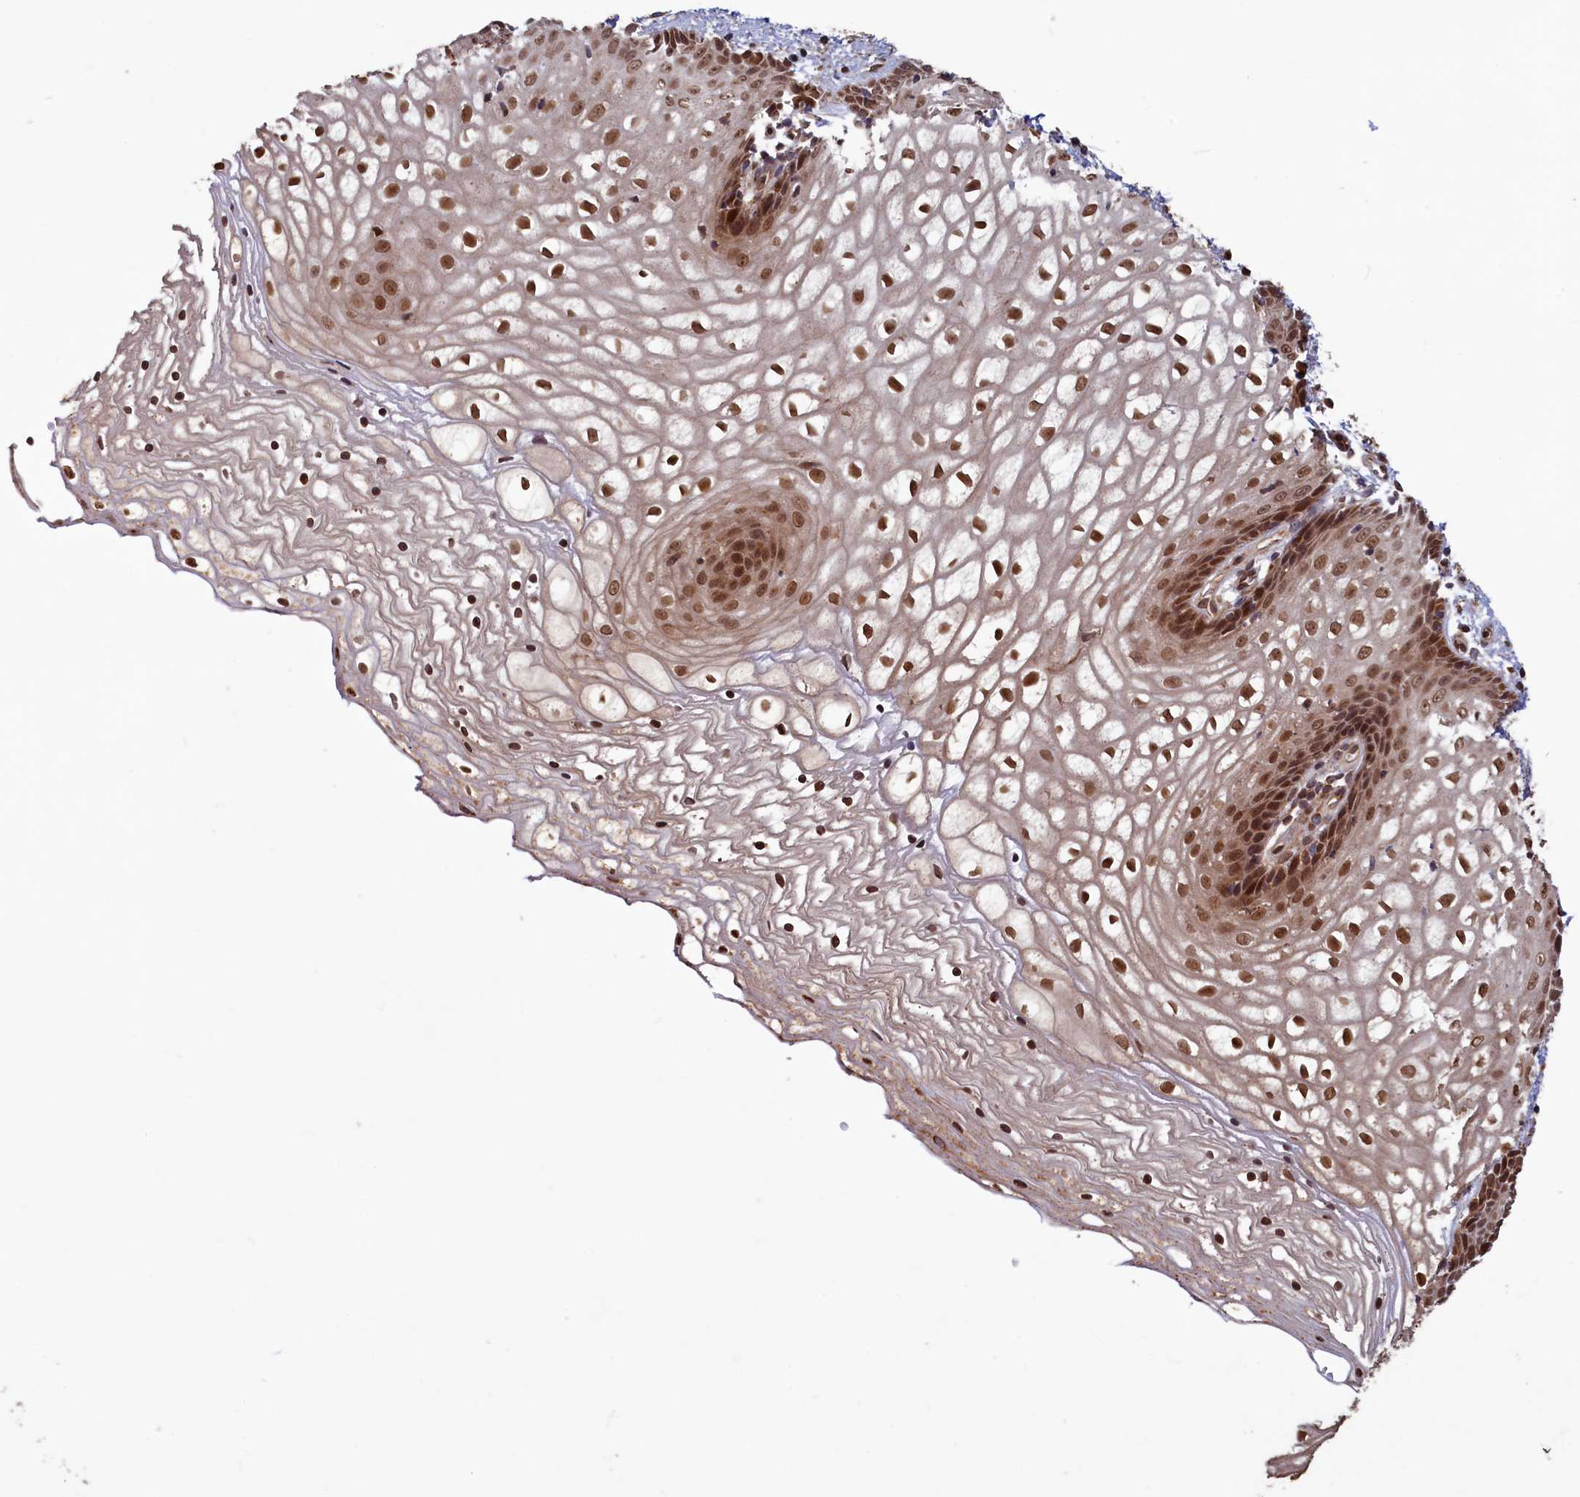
{"staining": {"intensity": "moderate", "quantity": ">75%", "location": "nuclear"}, "tissue": "vagina", "cell_type": "Squamous epithelial cells", "image_type": "normal", "snomed": [{"axis": "morphology", "description": "Normal tissue, NOS"}, {"axis": "topography", "description": "Vagina"}], "caption": "IHC micrograph of benign vagina: human vagina stained using immunohistochemistry reveals medium levels of moderate protein expression localized specifically in the nuclear of squamous epithelial cells, appearing as a nuclear brown color.", "gene": "NAE1", "patient": {"sex": "female", "age": 34}}